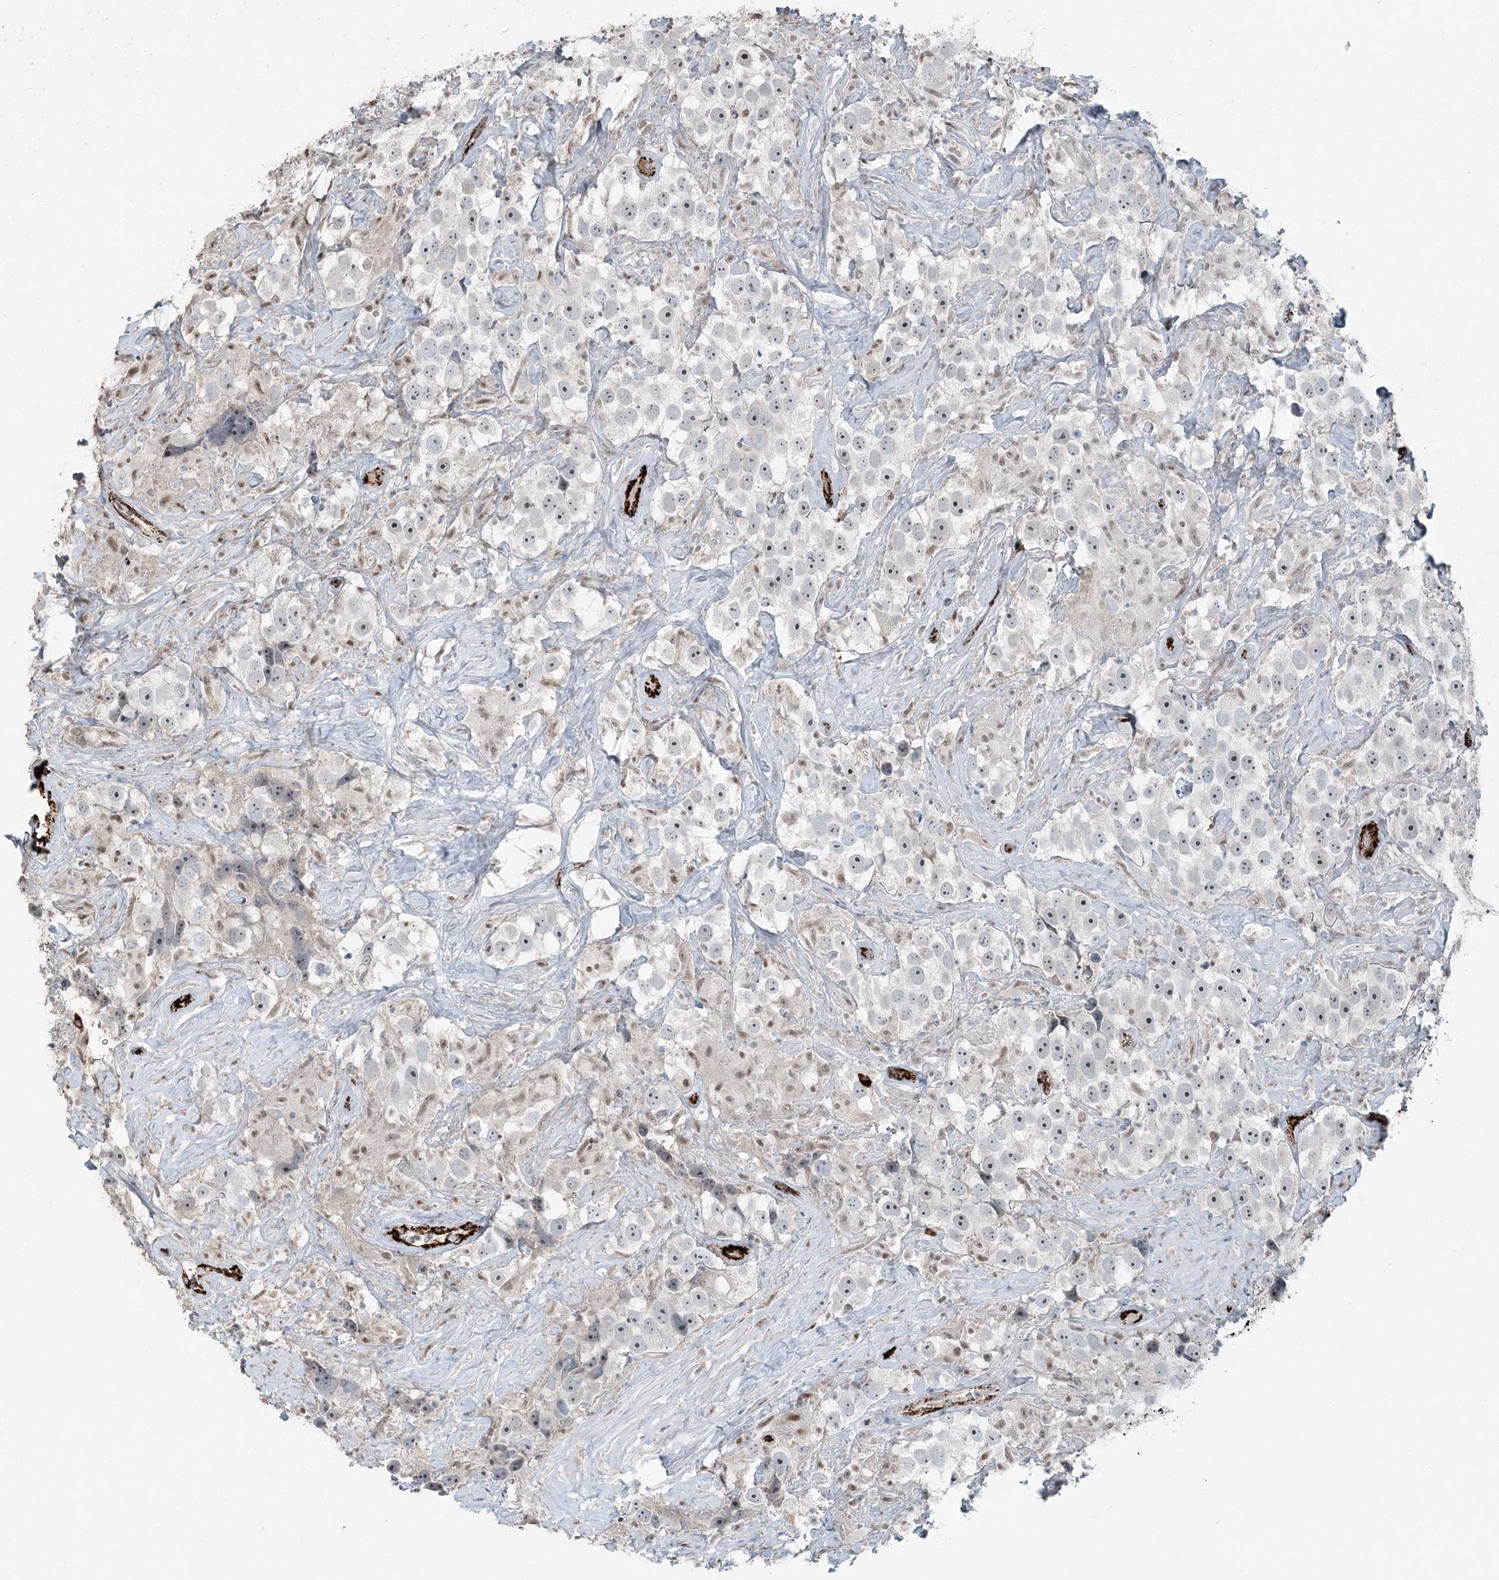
{"staining": {"intensity": "negative", "quantity": "none", "location": "none"}, "tissue": "testis cancer", "cell_type": "Tumor cells", "image_type": "cancer", "snomed": [{"axis": "morphology", "description": "Seminoma, NOS"}, {"axis": "topography", "description": "Testis"}], "caption": "Seminoma (testis) was stained to show a protein in brown. There is no significant expression in tumor cells.", "gene": "ELOVL7", "patient": {"sex": "male", "age": 49}}